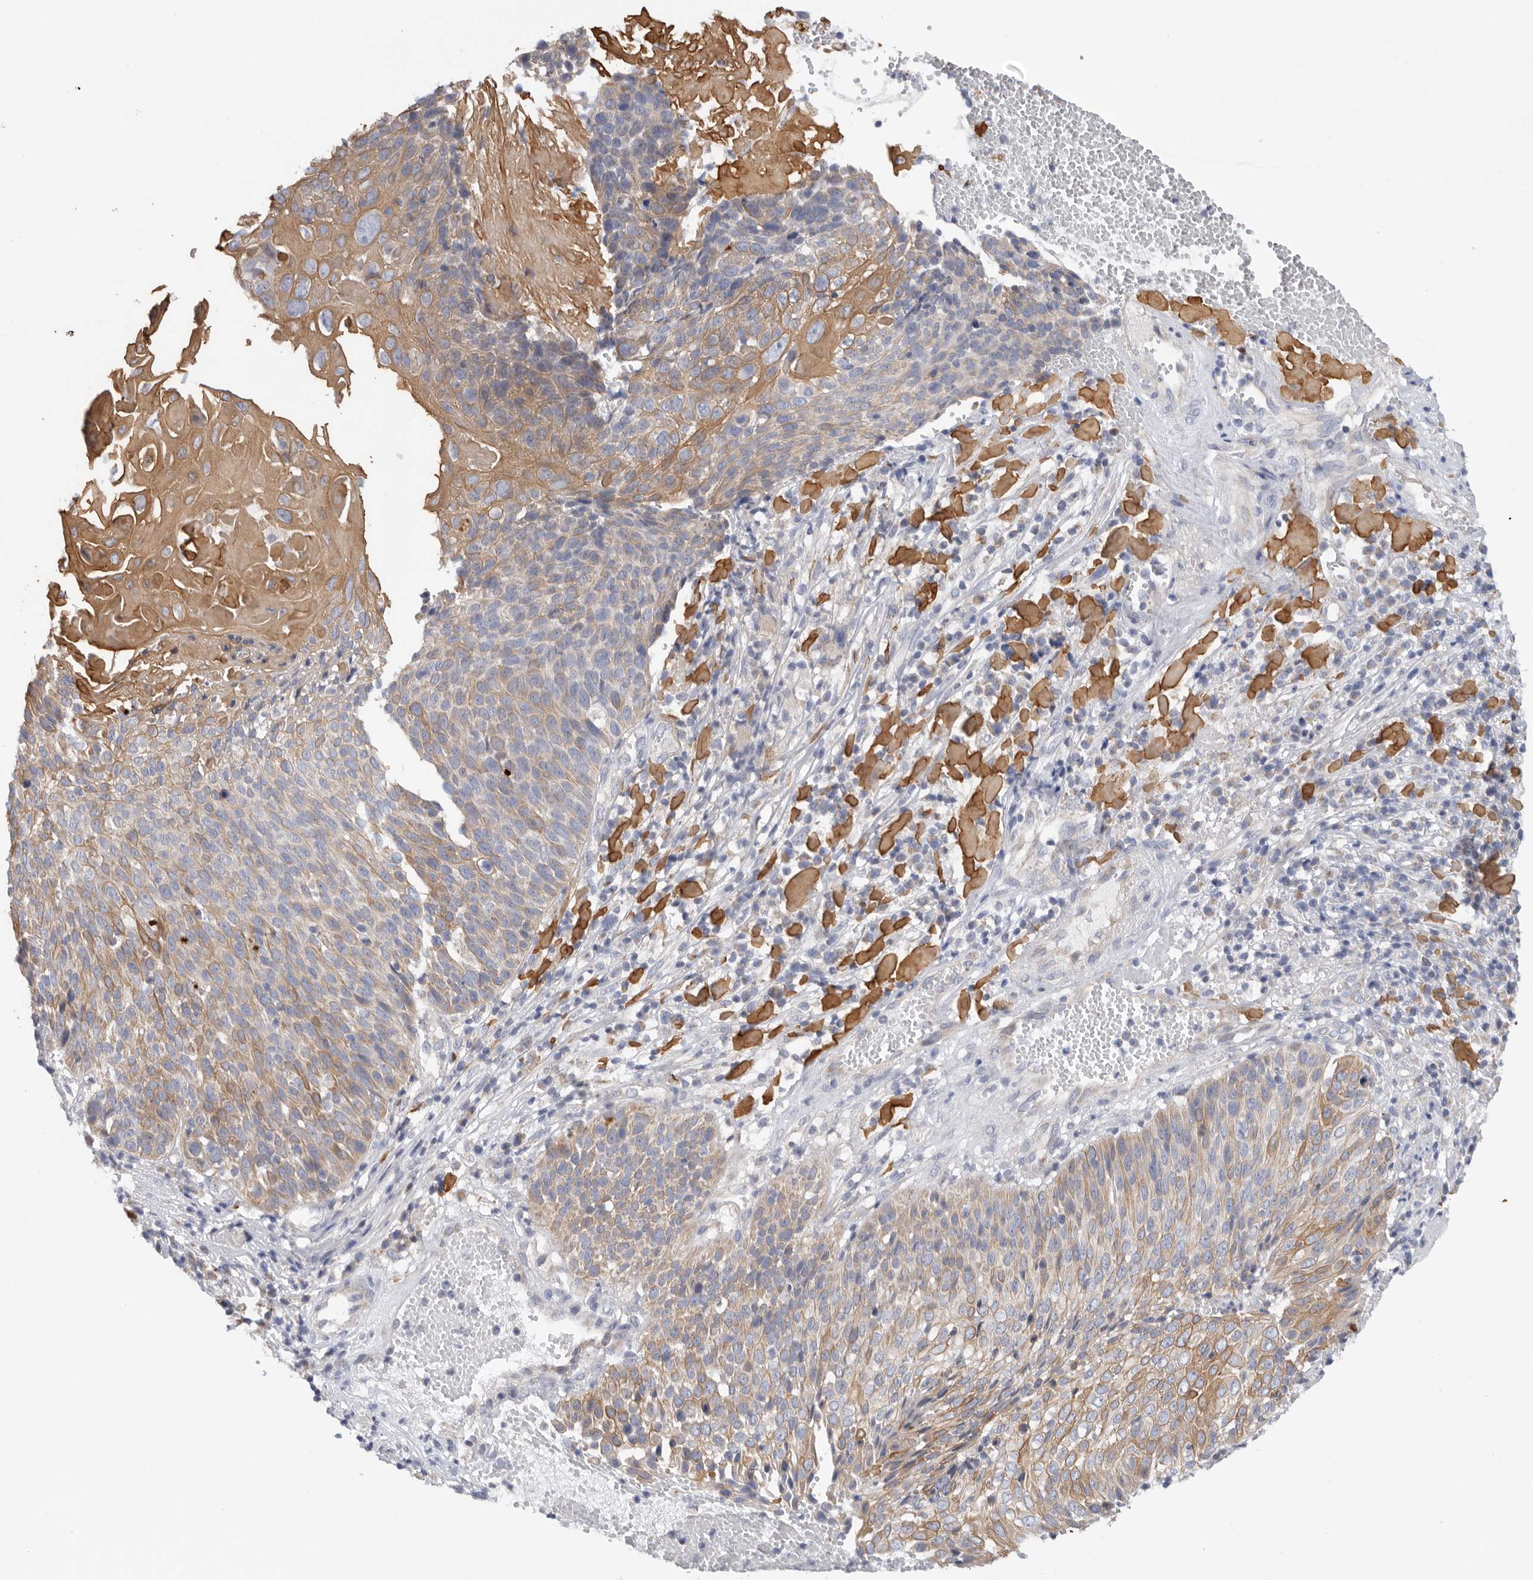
{"staining": {"intensity": "moderate", "quantity": ">75%", "location": "cytoplasmic/membranous"}, "tissue": "cervical cancer", "cell_type": "Tumor cells", "image_type": "cancer", "snomed": [{"axis": "morphology", "description": "Squamous cell carcinoma, NOS"}, {"axis": "topography", "description": "Cervix"}], "caption": "Protein expression analysis of human cervical cancer (squamous cell carcinoma) reveals moderate cytoplasmic/membranous positivity in approximately >75% of tumor cells.", "gene": "MTFR1L", "patient": {"sex": "female", "age": 74}}